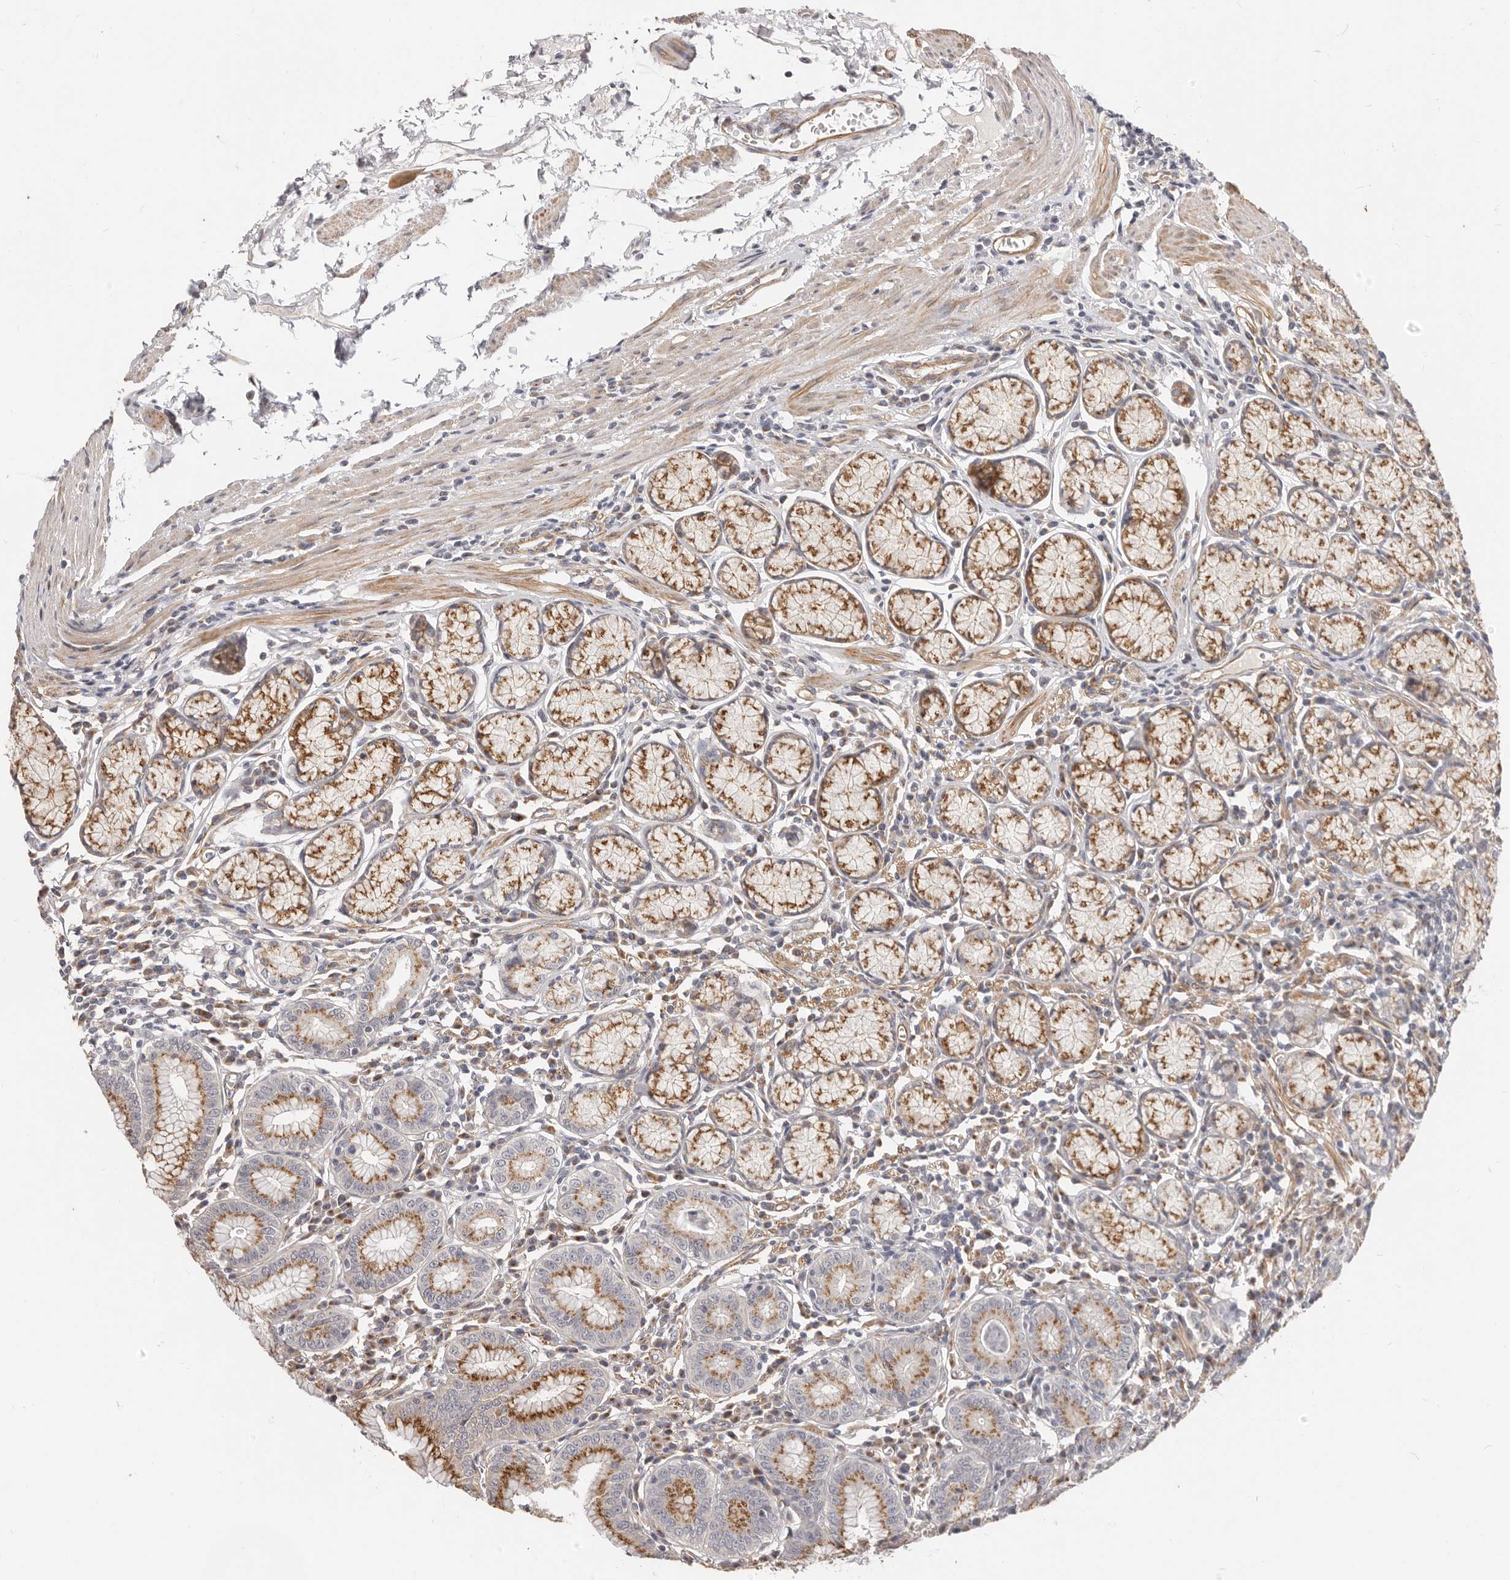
{"staining": {"intensity": "moderate", "quantity": ">75%", "location": "cytoplasmic/membranous"}, "tissue": "stomach", "cell_type": "Glandular cells", "image_type": "normal", "snomed": [{"axis": "morphology", "description": "Normal tissue, NOS"}, {"axis": "topography", "description": "Stomach"}], "caption": "A high-resolution photomicrograph shows IHC staining of benign stomach, which exhibits moderate cytoplasmic/membranous staining in about >75% of glandular cells. (DAB (3,3'-diaminobenzidine) IHC with brightfield microscopy, high magnification).", "gene": "RABAC1", "patient": {"sex": "male", "age": 55}}